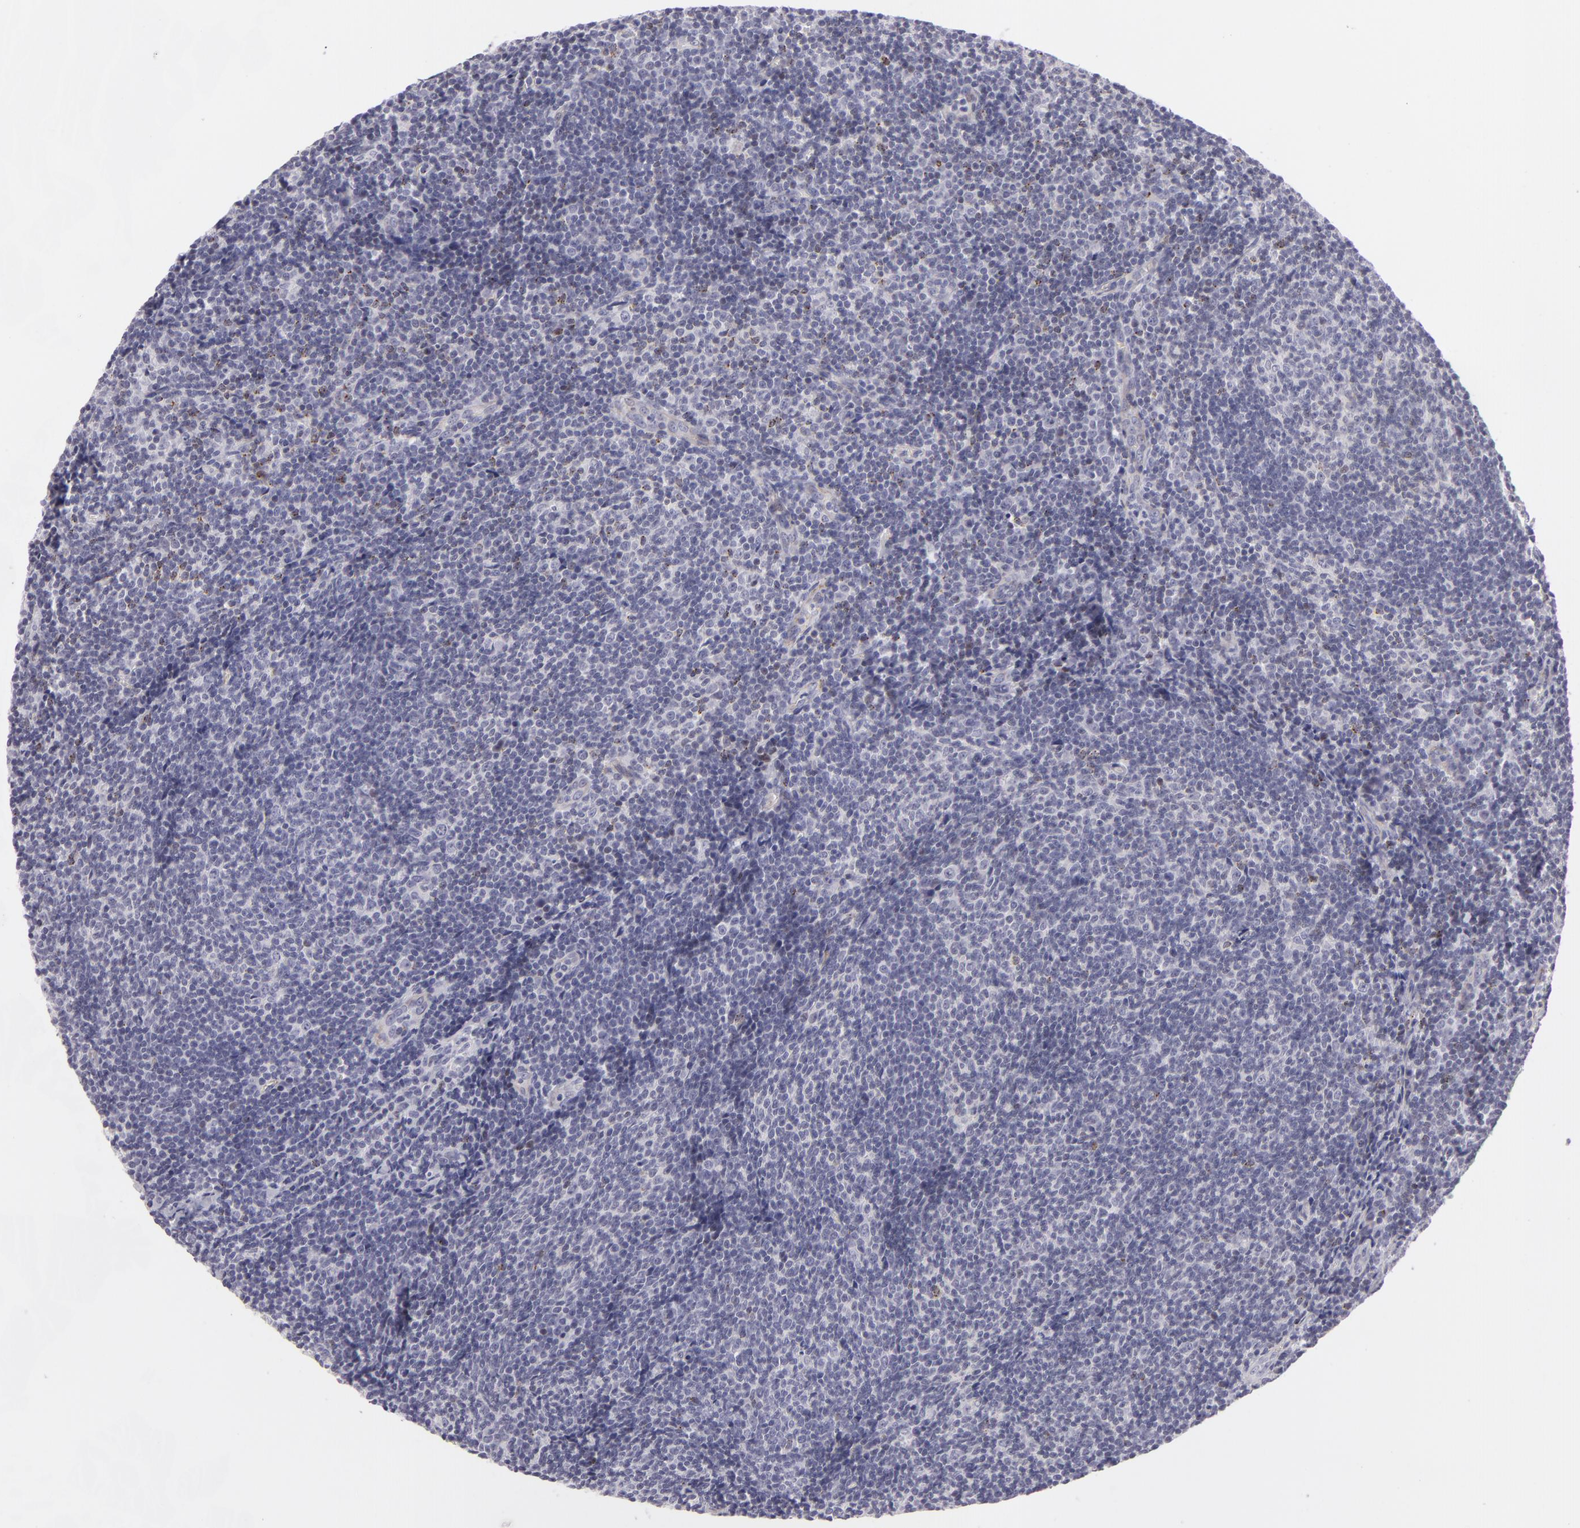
{"staining": {"intensity": "negative", "quantity": "none", "location": "none"}, "tissue": "lymphoma", "cell_type": "Tumor cells", "image_type": "cancer", "snomed": [{"axis": "morphology", "description": "Malignant lymphoma, non-Hodgkin's type, Low grade"}, {"axis": "topography", "description": "Lymph node"}], "caption": "Tumor cells show no significant protein expression in lymphoma.", "gene": "CTNNB1", "patient": {"sex": "male", "age": 49}}